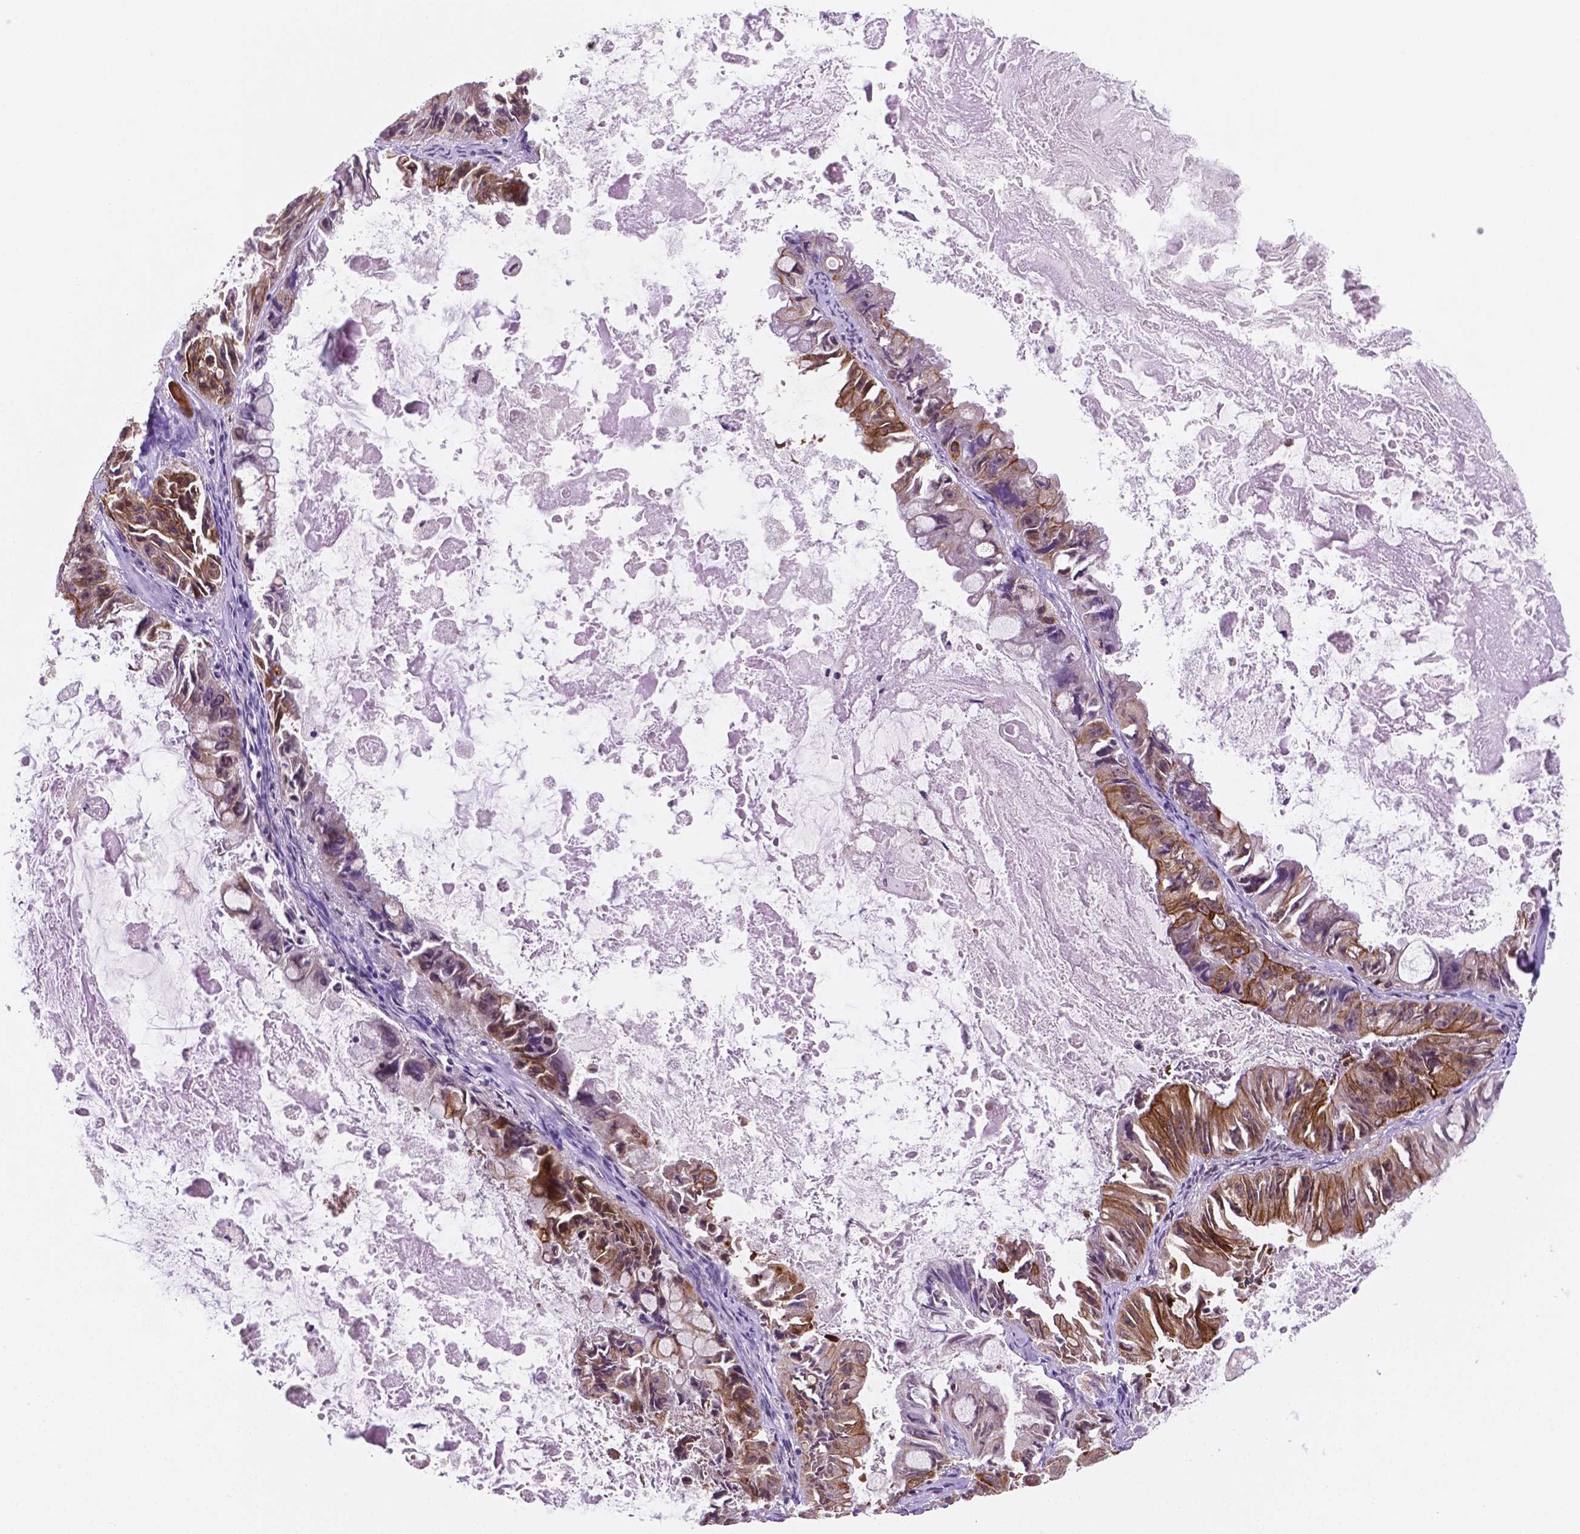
{"staining": {"intensity": "strong", "quantity": "25%-75%", "location": "cytoplasmic/membranous"}, "tissue": "ovarian cancer", "cell_type": "Tumor cells", "image_type": "cancer", "snomed": [{"axis": "morphology", "description": "Cystadenocarcinoma, mucinous, NOS"}, {"axis": "topography", "description": "Ovary"}], "caption": "Tumor cells display high levels of strong cytoplasmic/membranous positivity in about 25%-75% of cells in mucinous cystadenocarcinoma (ovarian).", "gene": "SHLD3", "patient": {"sex": "female", "age": 61}}